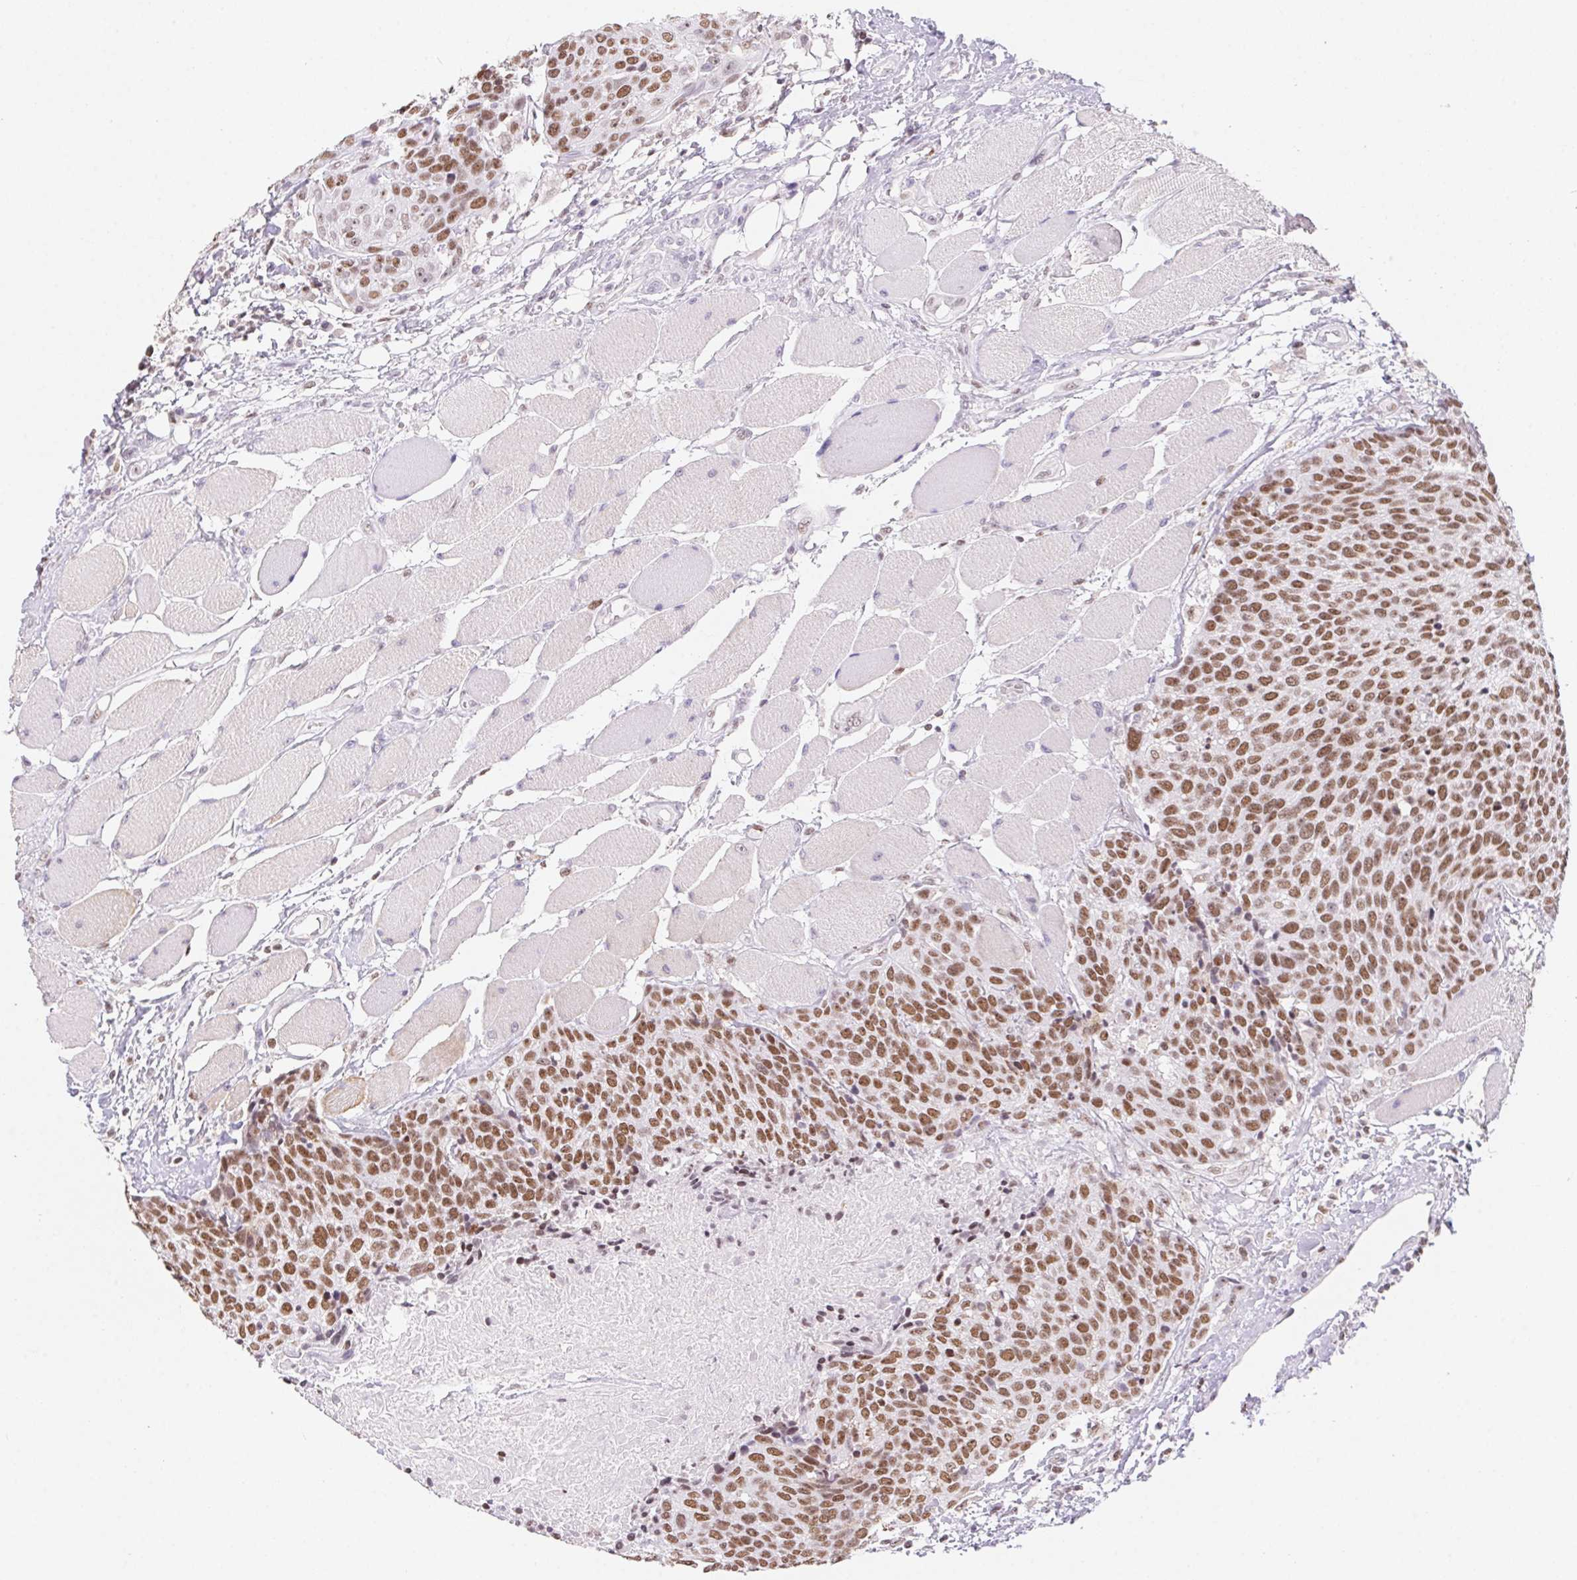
{"staining": {"intensity": "moderate", "quantity": ">75%", "location": "nuclear"}, "tissue": "head and neck cancer", "cell_type": "Tumor cells", "image_type": "cancer", "snomed": [{"axis": "morphology", "description": "Squamous cell carcinoma, NOS"}, {"axis": "topography", "description": "Oral tissue"}, {"axis": "topography", "description": "Head-Neck"}], "caption": "Approximately >75% of tumor cells in human head and neck cancer exhibit moderate nuclear protein positivity as visualized by brown immunohistochemical staining.", "gene": "POLD3", "patient": {"sex": "male", "age": 64}}